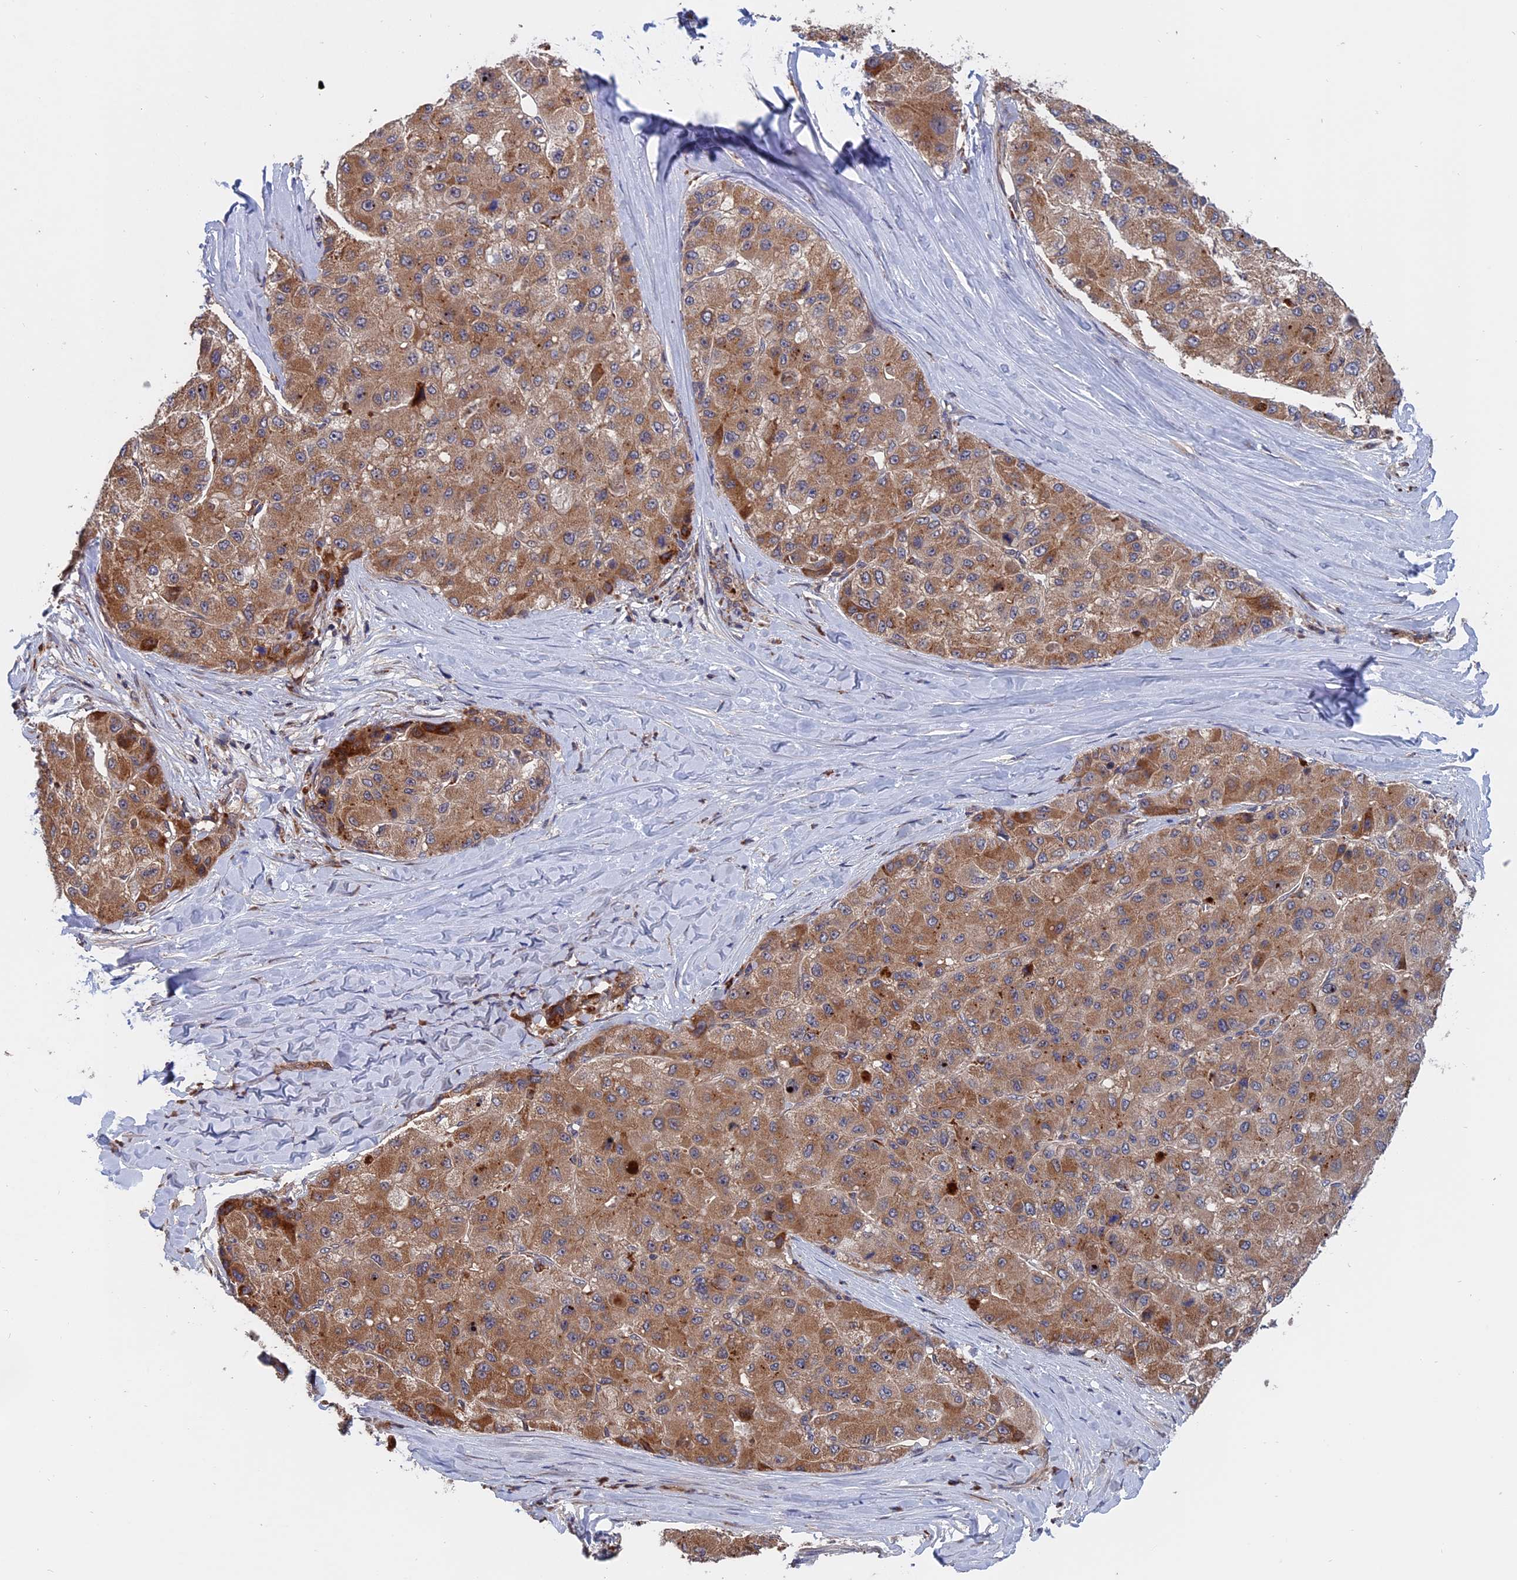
{"staining": {"intensity": "moderate", "quantity": ">75%", "location": "cytoplasmic/membranous"}, "tissue": "liver cancer", "cell_type": "Tumor cells", "image_type": "cancer", "snomed": [{"axis": "morphology", "description": "Carcinoma, Hepatocellular, NOS"}, {"axis": "topography", "description": "Liver"}], "caption": "Liver hepatocellular carcinoma tissue exhibits moderate cytoplasmic/membranous positivity in about >75% of tumor cells Nuclei are stained in blue.", "gene": "TRAPPC2L", "patient": {"sex": "male", "age": 80}}